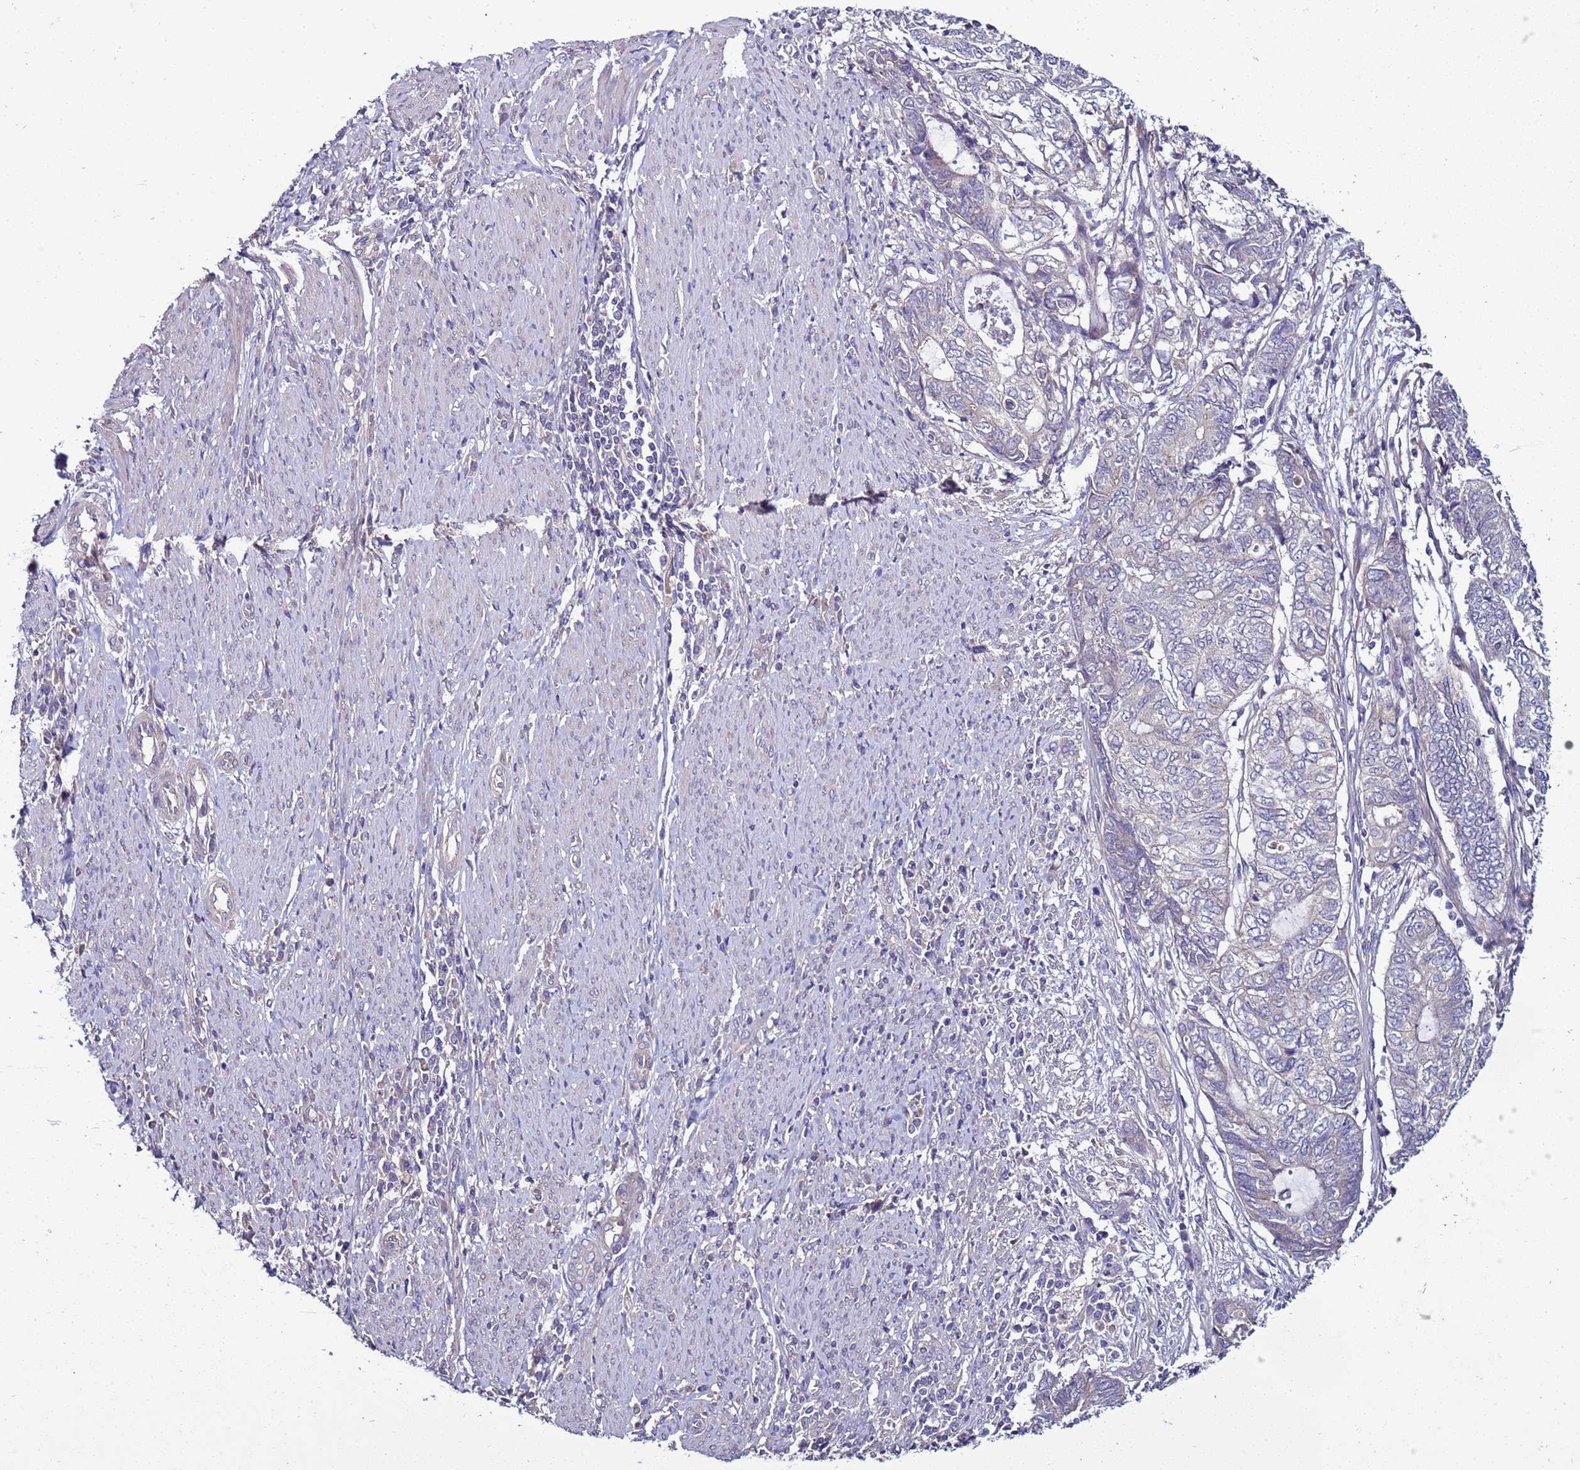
{"staining": {"intensity": "negative", "quantity": "none", "location": "none"}, "tissue": "endometrial cancer", "cell_type": "Tumor cells", "image_type": "cancer", "snomed": [{"axis": "morphology", "description": "Adenocarcinoma, NOS"}, {"axis": "topography", "description": "Uterus"}, {"axis": "topography", "description": "Endometrium"}], "caption": "This is an immunohistochemistry (IHC) micrograph of endometrial adenocarcinoma. There is no expression in tumor cells.", "gene": "RABL2B", "patient": {"sex": "female", "age": 70}}